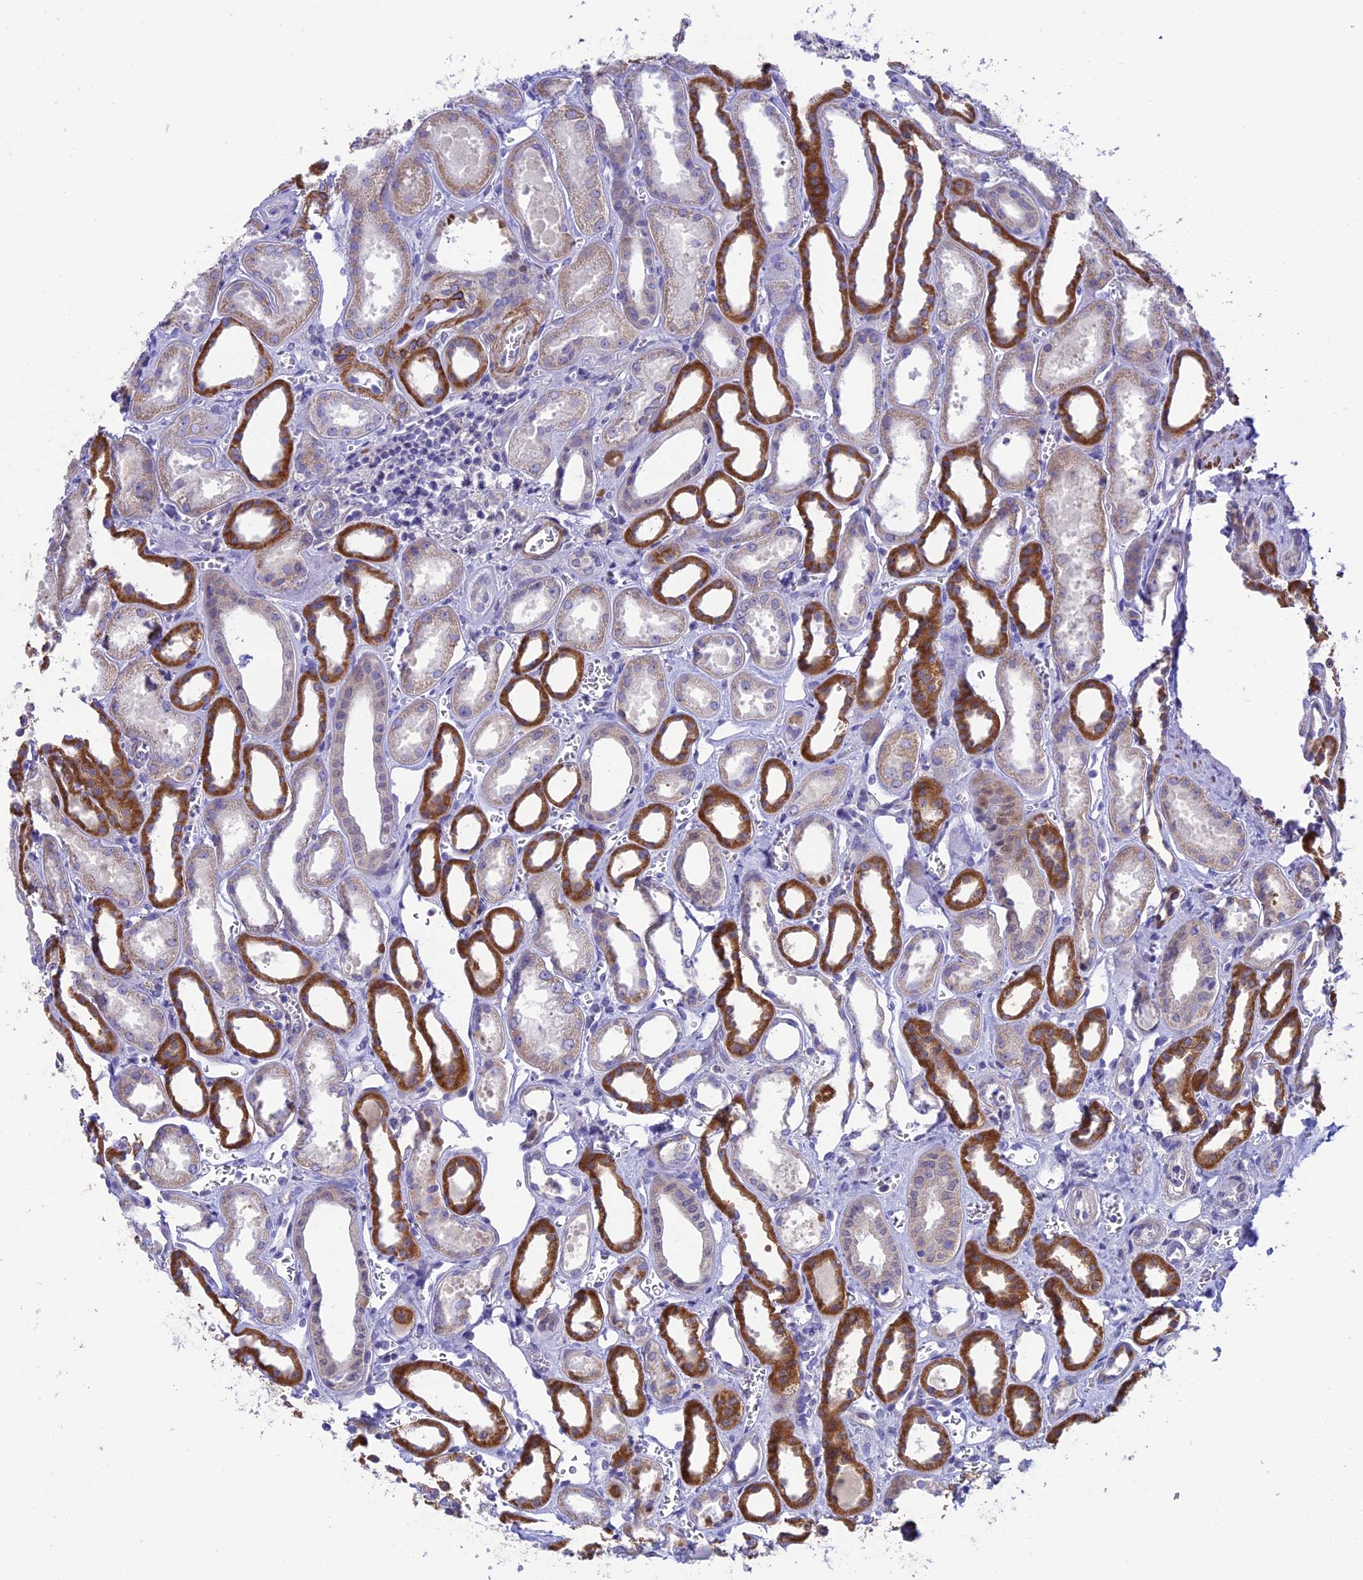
{"staining": {"intensity": "negative", "quantity": "none", "location": "none"}, "tissue": "kidney", "cell_type": "Cells in glomeruli", "image_type": "normal", "snomed": [{"axis": "morphology", "description": "Normal tissue, NOS"}, {"axis": "morphology", "description": "Adenocarcinoma, NOS"}, {"axis": "topography", "description": "Kidney"}], "caption": "The image reveals no significant staining in cells in glomeruli of kidney.", "gene": "IGSF6", "patient": {"sex": "female", "age": 68}}